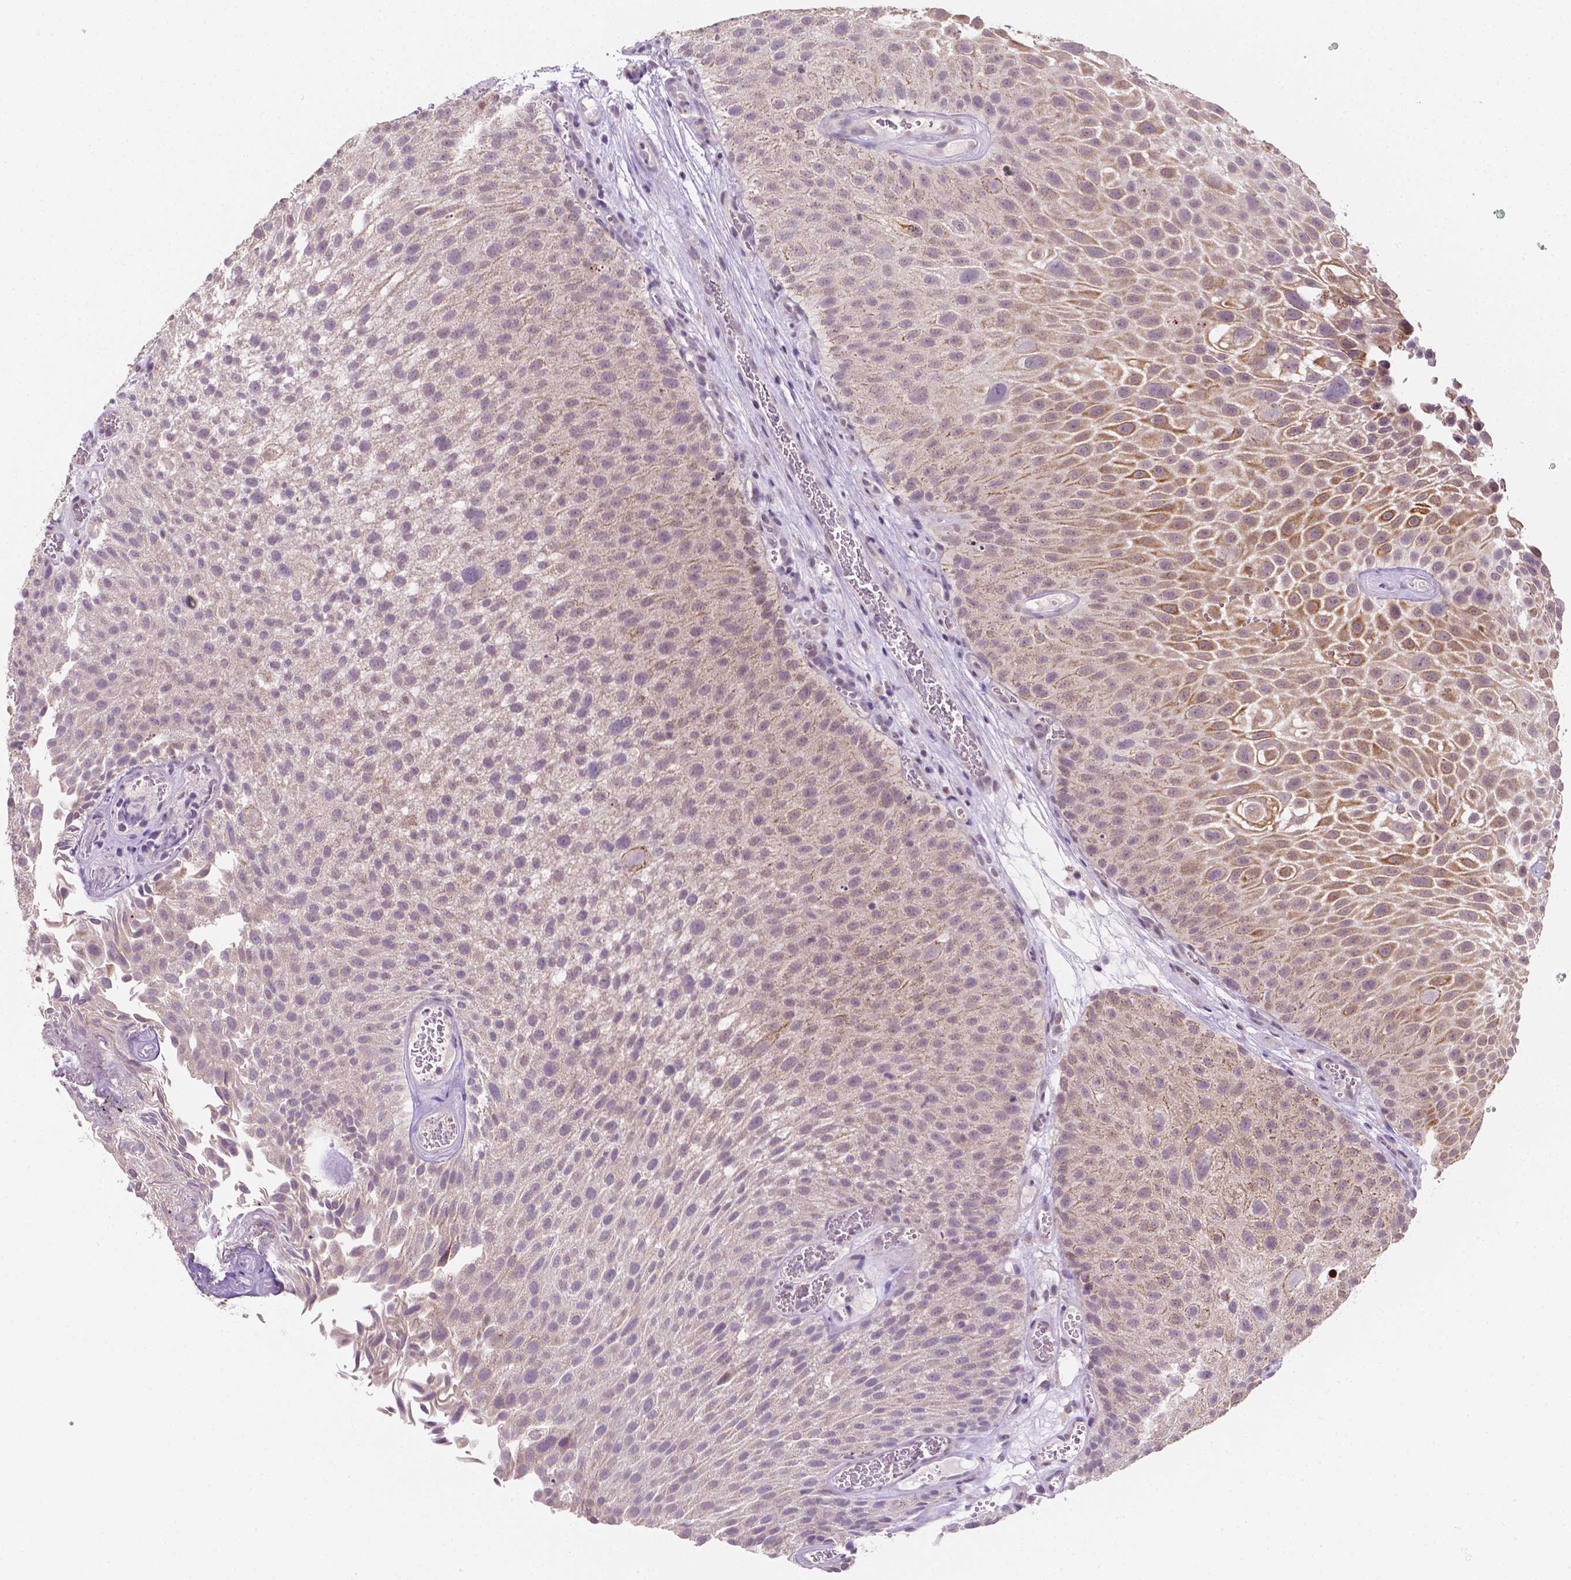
{"staining": {"intensity": "moderate", "quantity": ">75%", "location": "cytoplasmic/membranous"}, "tissue": "urothelial cancer", "cell_type": "Tumor cells", "image_type": "cancer", "snomed": [{"axis": "morphology", "description": "Urothelial carcinoma, Low grade"}, {"axis": "topography", "description": "Urinary bladder"}], "caption": "Immunohistochemistry (IHC) (DAB (3,3'-diaminobenzidine)) staining of human urothelial cancer exhibits moderate cytoplasmic/membranous protein expression in approximately >75% of tumor cells.", "gene": "SHLD3", "patient": {"sex": "male", "age": 72}}